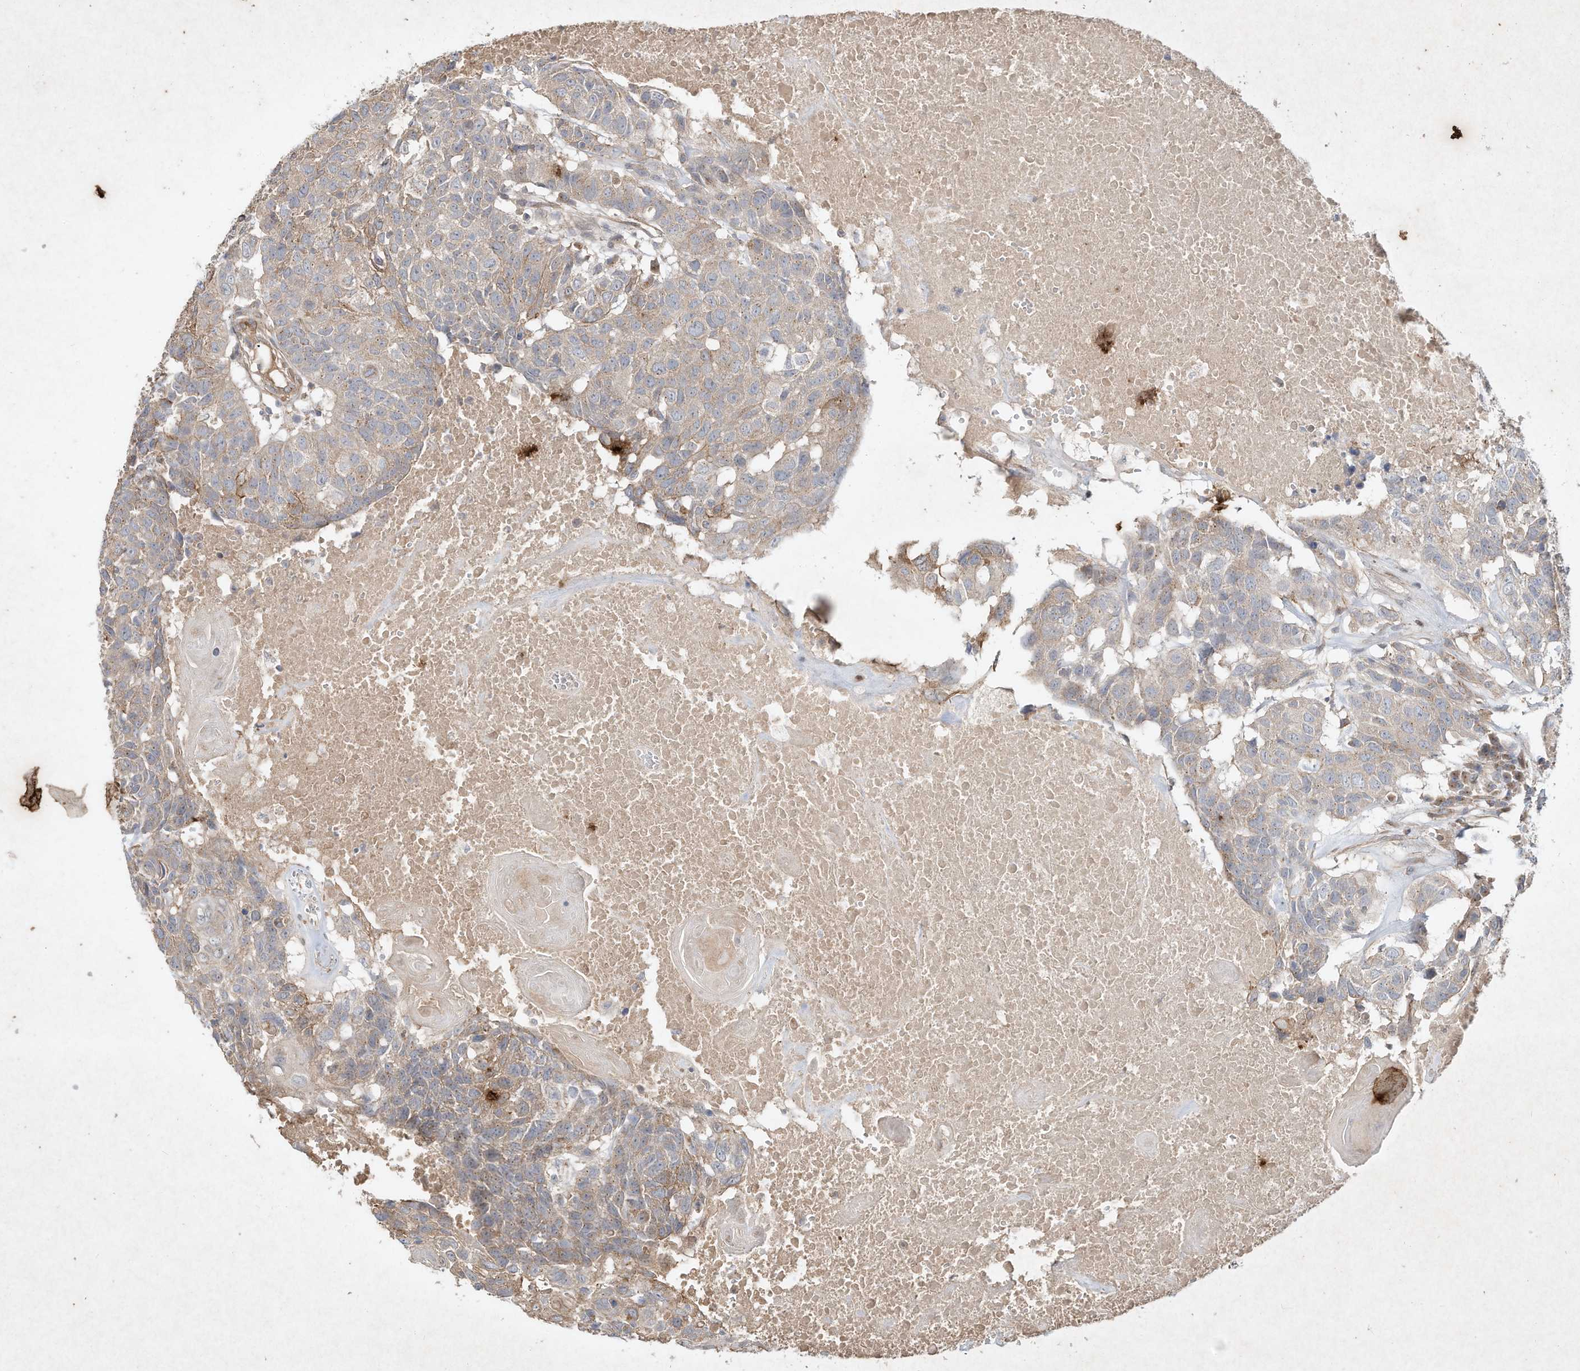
{"staining": {"intensity": "moderate", "quantity": "<25%", "location": "cytoplasmic/membranous"}, "tissue": "head and neck cancer", "cell_type": "Tumor cells", "image_type": "cancer", "snomed": [{"axis": "morphology", "description": "Squamous cell carcinoma, NOS"}, {"axis": "topography", "description": "Head-Neck"}], "caption": "Moderate cytoplasmic/membranous positivity is identified in approximately <25% of tumor cells in head and neck squamous cell carcinoma.", "gene": "HTR5A", "patient": {"sex": "male", "age": 66}}